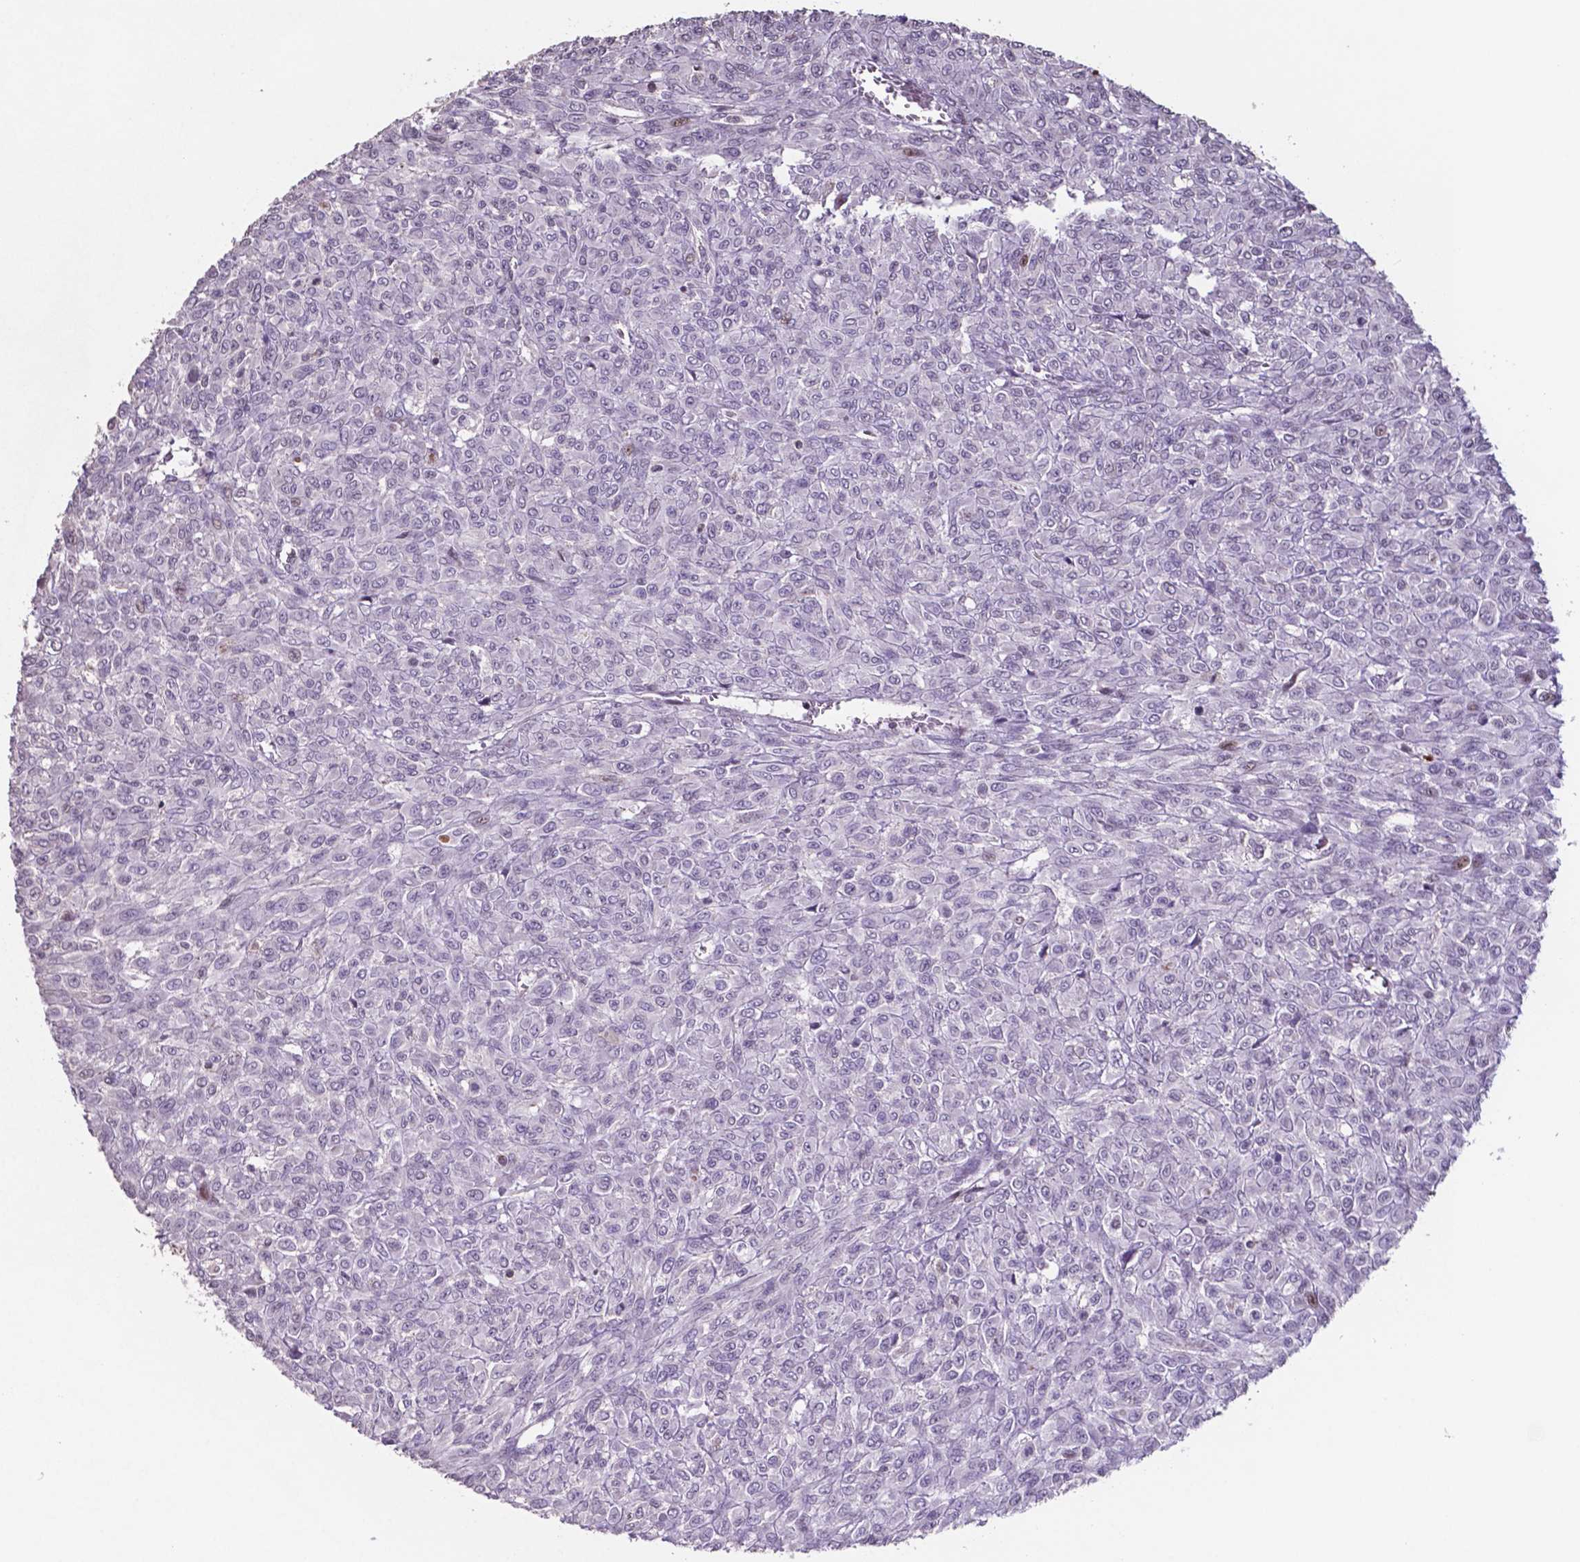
{"staining": {"intensity": "weak", "quantity": "<25%", "location": "nuclear"}, "tissue": "renal cancer", "cell_type": "Tumor cells", "image_type": "cancer", "snomed": [{"axis": "morphology", "description": "Adenocarcinoma, NOS"}, {"axis": "topography", "description": "Kidney"}], "caption": "There is no significant staining in tumor cells of renal adenocarcinoma.", "gene": "MLC1", "patient": {"sex": "male", "age": 58}}